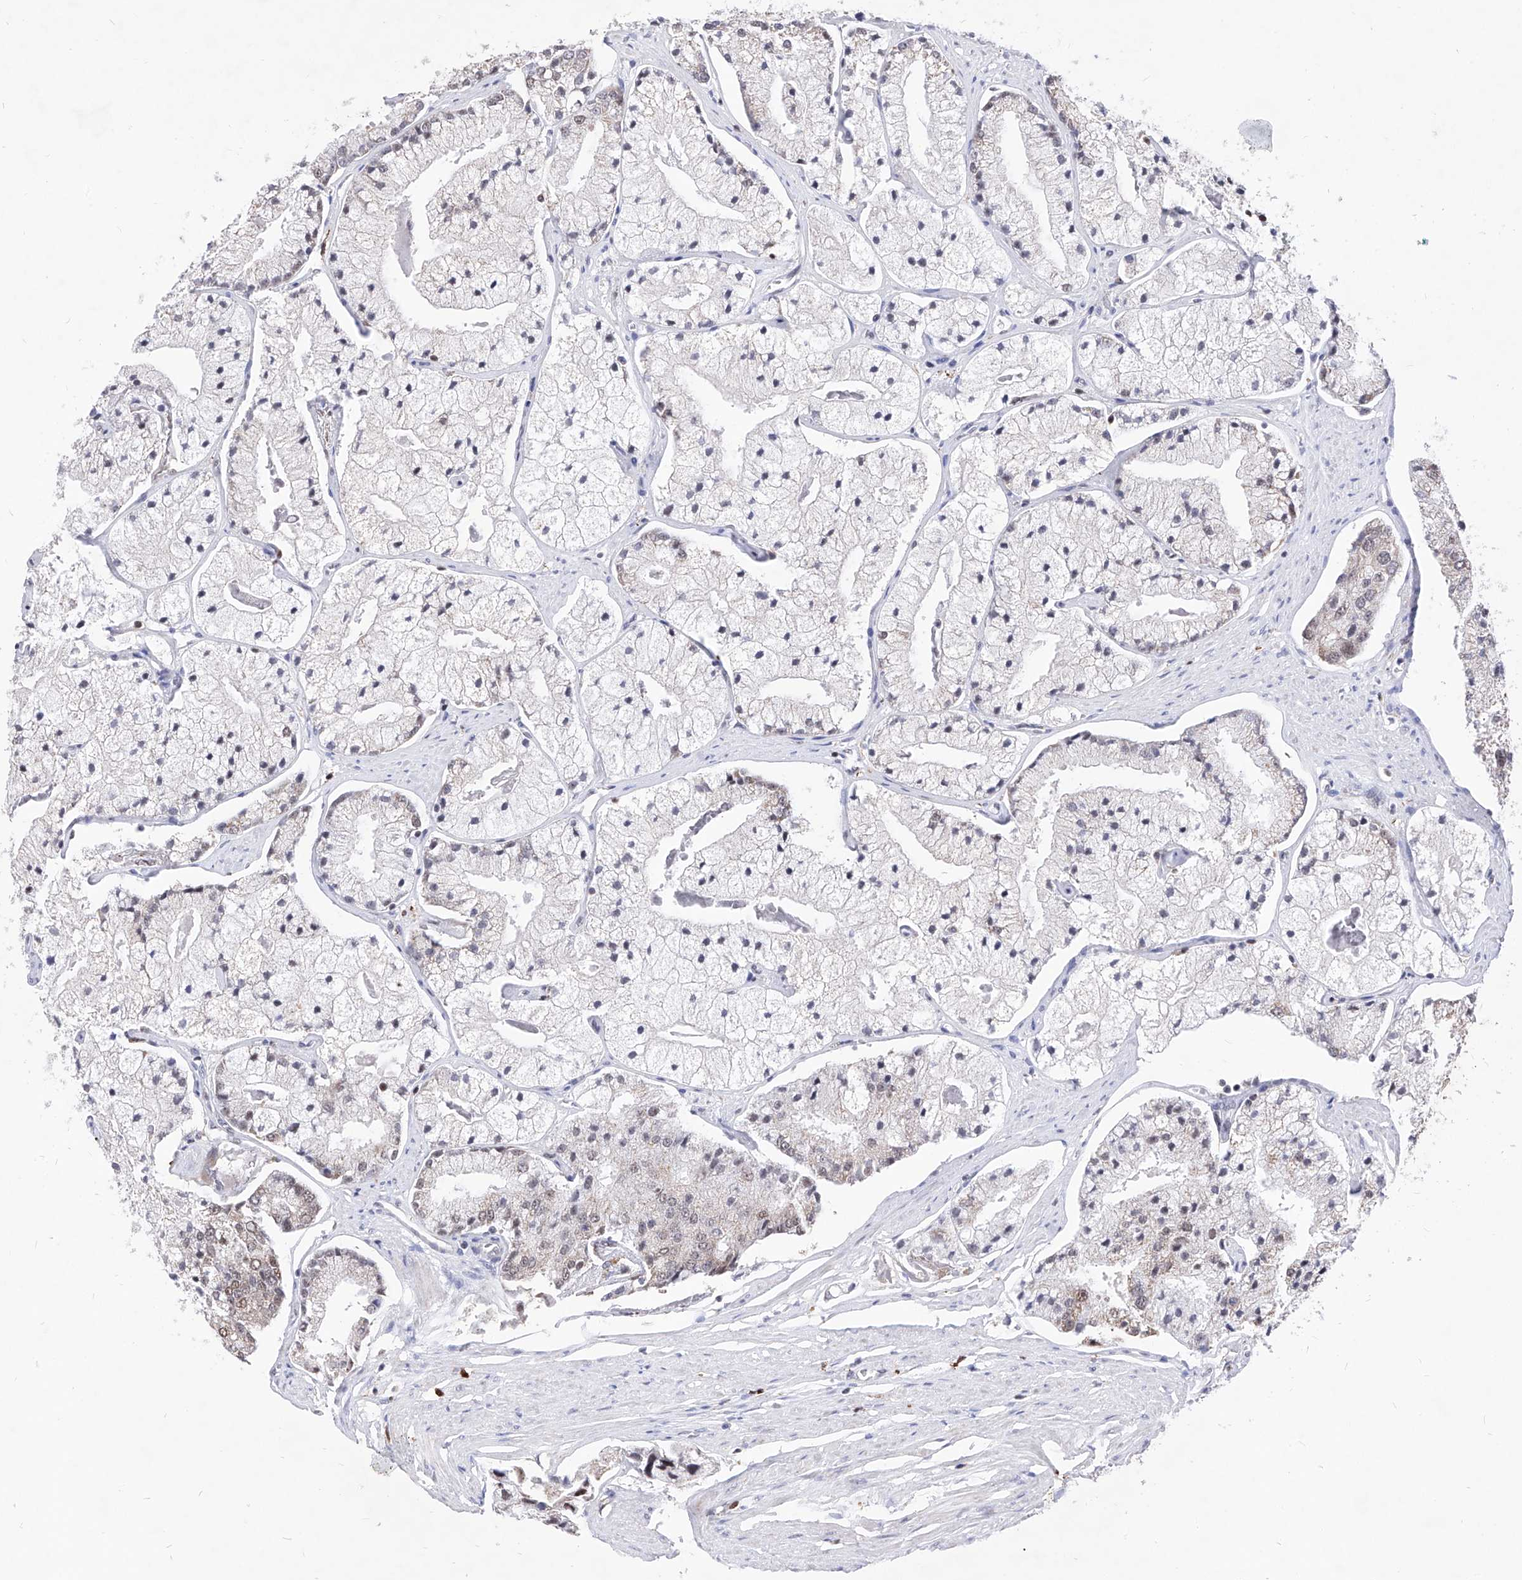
{"staining": {"intensity": "weak", "quantity": "25%-75%", "location": "nuclear"}, "tissue": "prostate cancer", "cell_type": "Tumor cells", "image_type": "cancer", "snomed": [{"axis": "morphology", "description": "Adenocarcinoma, High grade"}, {"axis": "topography", "description": "Prostate"}], "caption": "About 25%-75% of tumor cells in high-grade adenocarcinoma (prostate) display weak nuclear protein expression as visualized by brown immunohistochemical staining.", "gene": "PHF5A", "patient": {"sex": "male", "age": 50}}